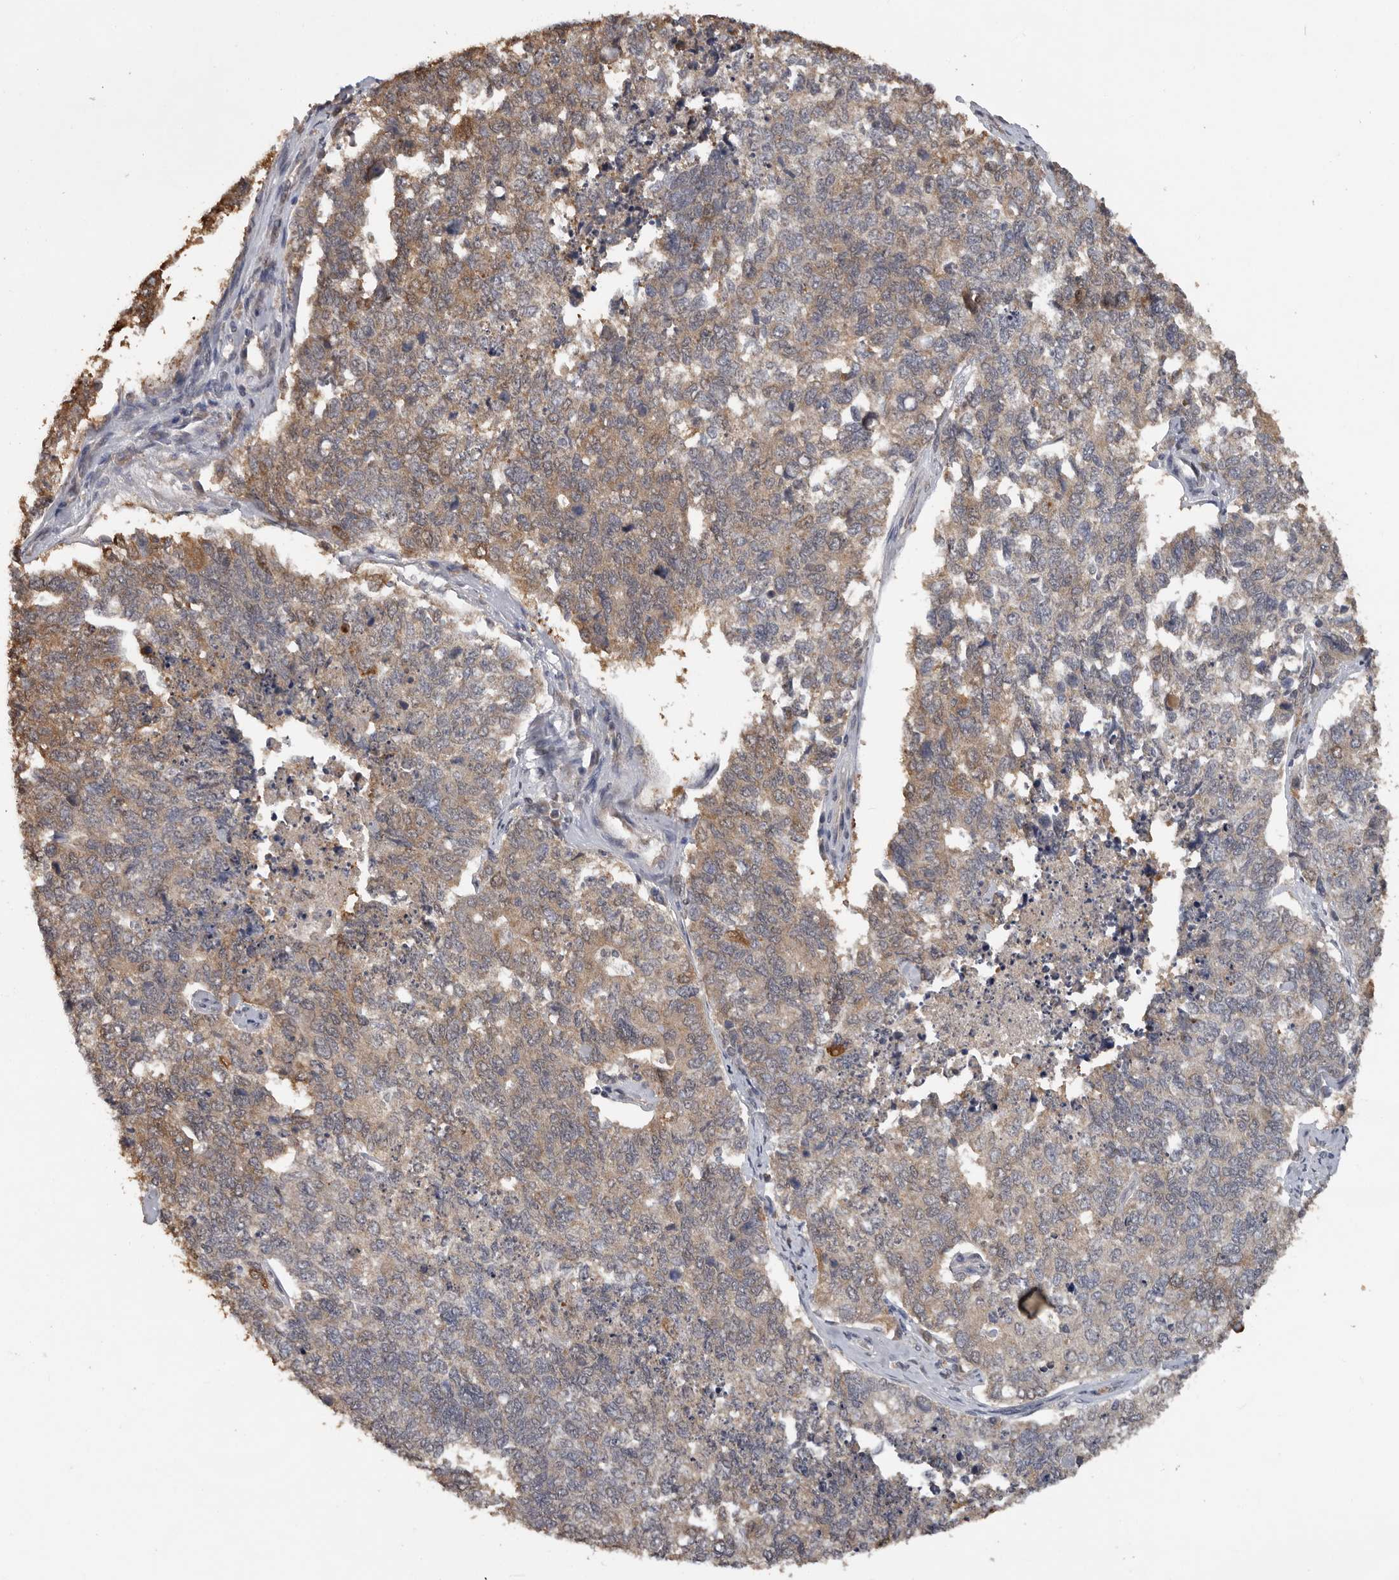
{"staining": {"intensity": "moderate", "quantity": "25%-75%", "location": "cytoplasmic/membranous"}, "tissue": "cervical cancer", "cell_type": "Tumor cells", "image_type": "cancer", "snomed": [{"axis": "morphology", "description": "Squamous cell carcinoma, NOS"}, {"axis": "topography", "description": "Cervix"}], "caption": "Human squamous cell carcinoma (cervical) stained with a protein marker reveals moderate staining in tumor cells.", "gene": "MTF1", "patient": {"sex": "female", "age": 63}}